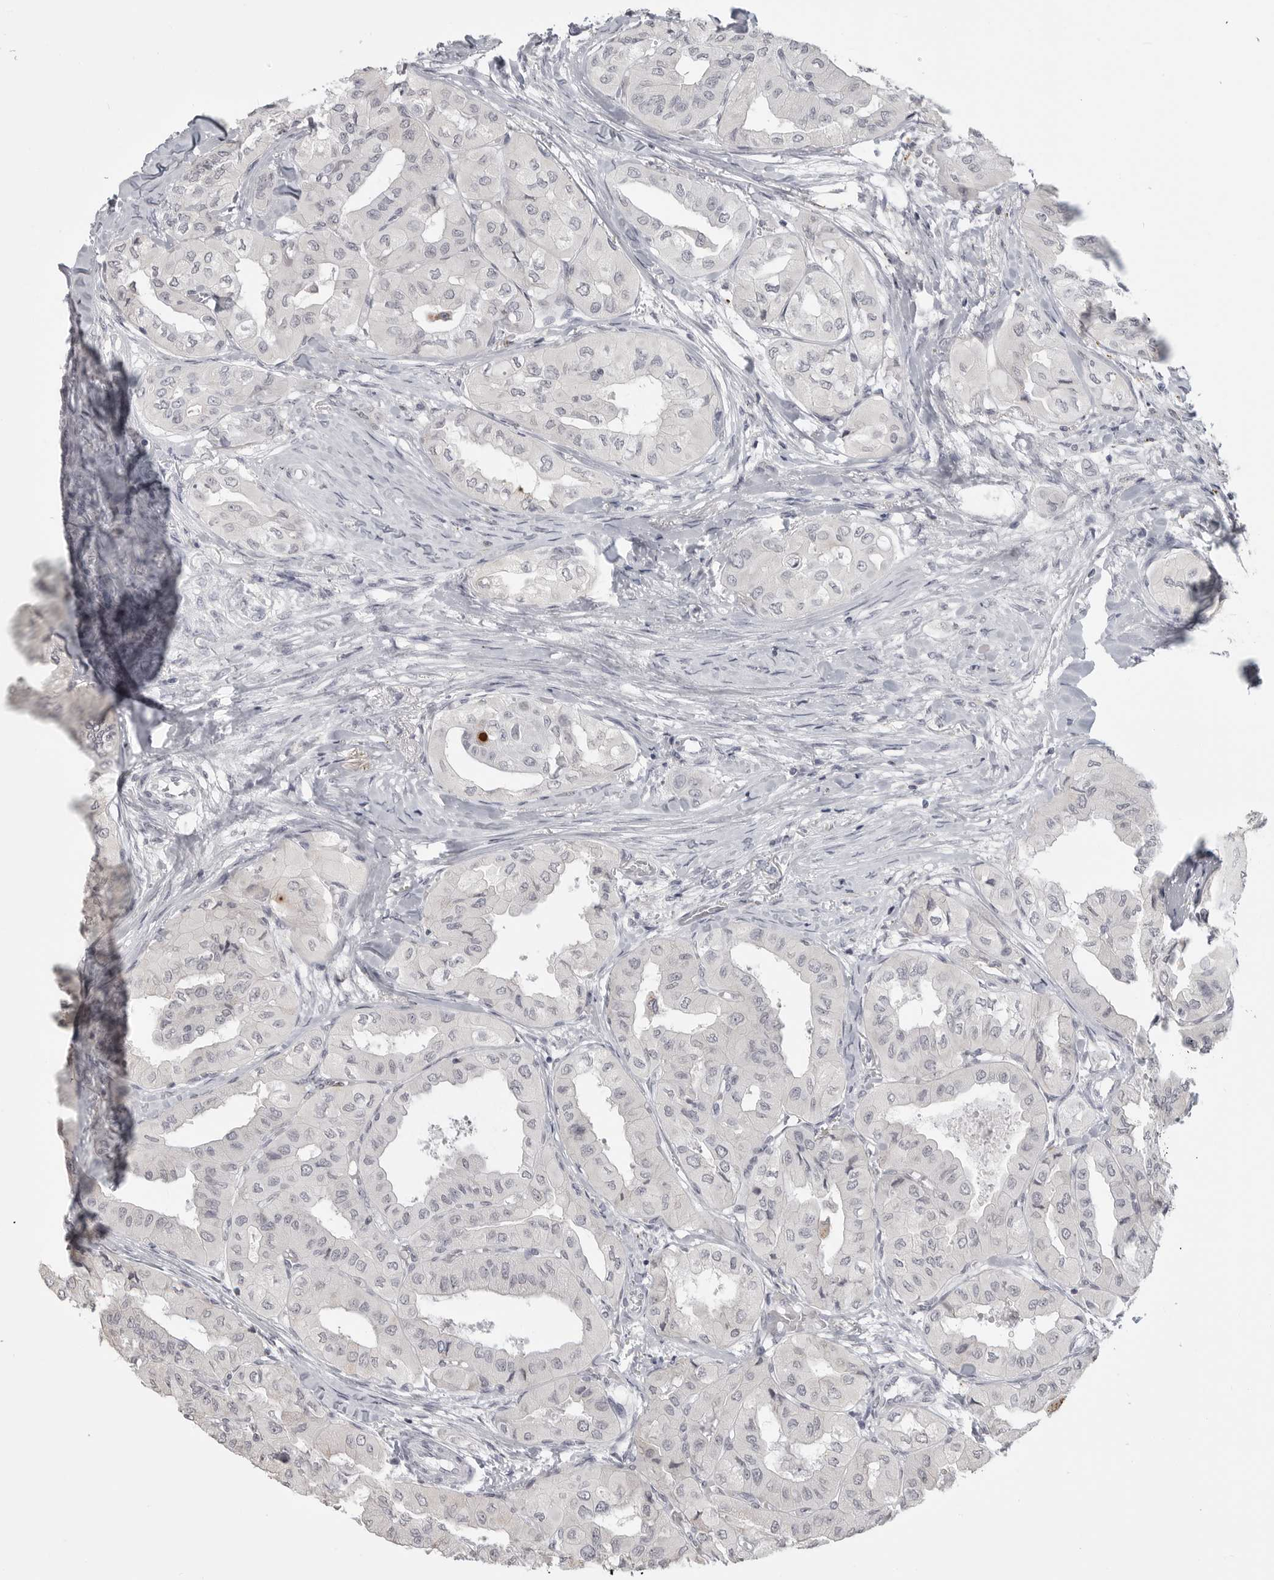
{"staining": {"intensity": "negative", "quantity": "none", "location": "none"}, "tissue": "thyroid cancer", "cell_type": "Tumor cells", "image_type": "cancer", "snomed": [{"axis": "morphology", "description": "Papillary adenocarcinoma, NOS"}, {"axis": "topography", "description": "Thyroid gland"}], "caption": "Tumor cells show no significant positivity in thyroid papillary adenocarcinoma.", "gene": "PRSS1", "patient": {"sex": "female", "age": 59}}